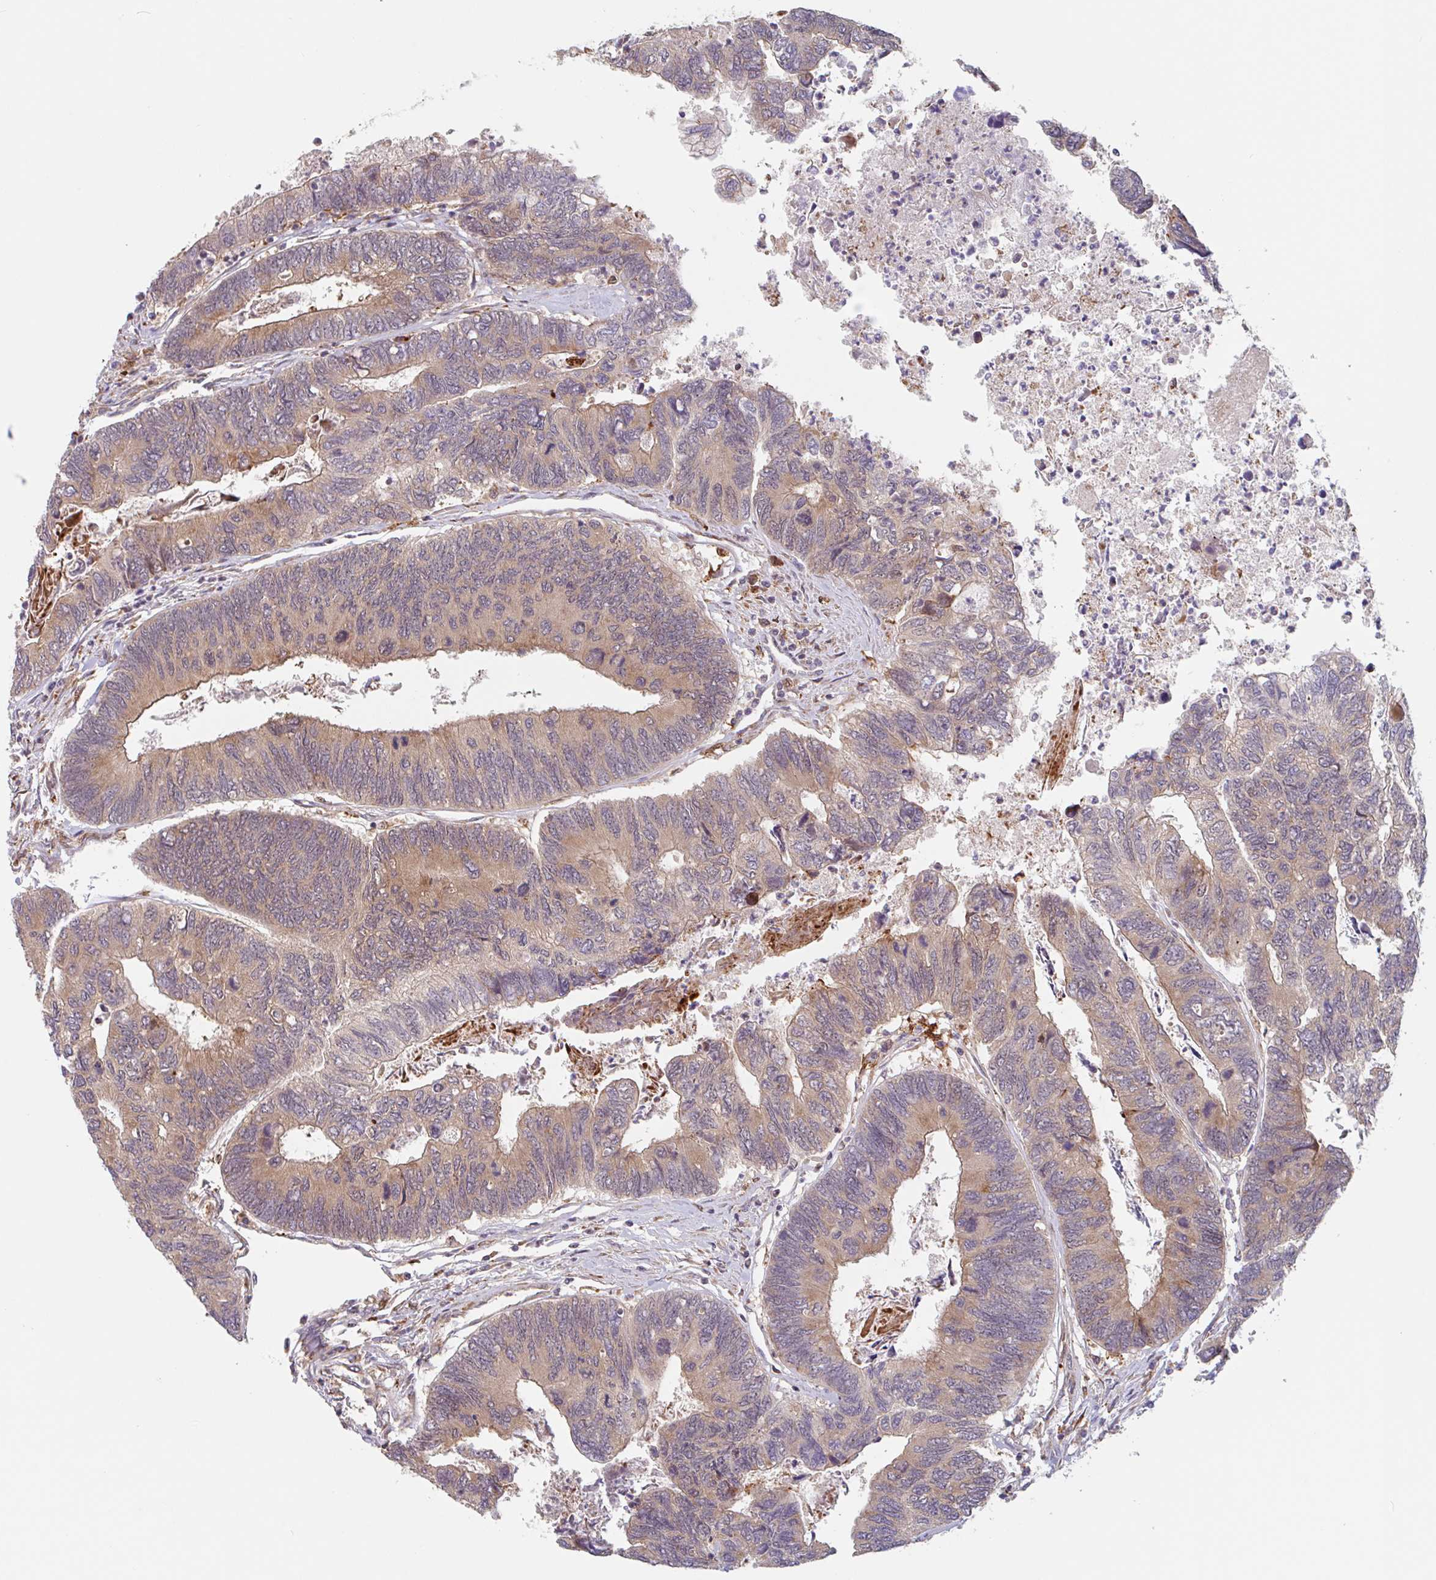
{"staining": {"intensity": "moderate", "quantity": "25%-75%", "location": "cytoplasmic/membranous"}, "tissue": "colorectal cancer", "cell_type": "Tumor cells", "image_type": "cancer", "snomed": [{"axis": "morphology", "description": "Adenocarcinoma, NOS"}, {"axis": "topography", "description": "Colon"}], "caption": "Immunohistochemical staining of human colorectal cancer (adenocarcinoma) exhibits medium levels of moderate cytoplasmic/membranous protein expression in approximately 25%-75% of tumor cells.", "gene": "NUB1", "patient": {"sex": "female", "age": 67}}